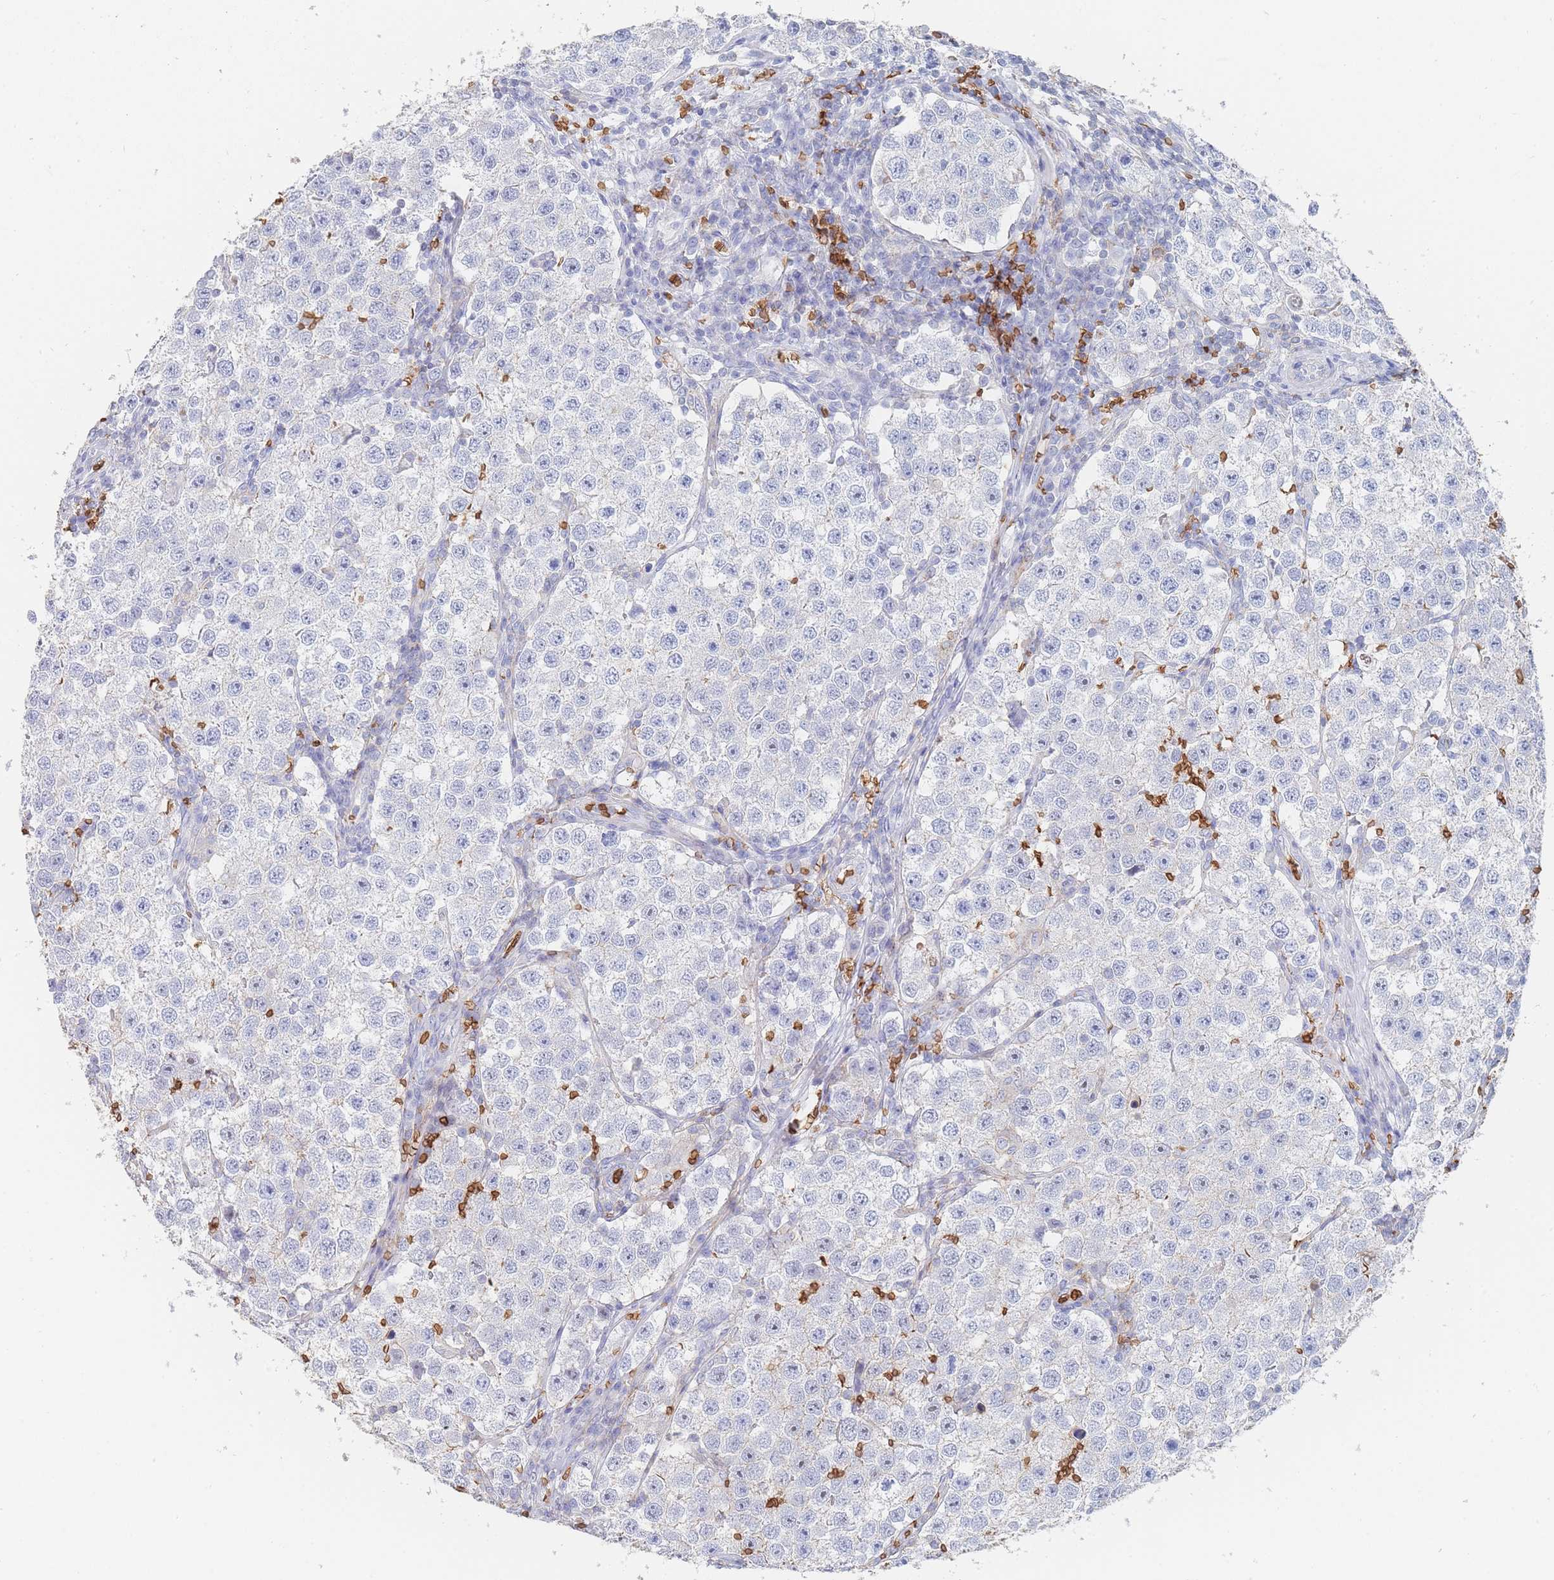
{"staining": {"intensity": "negative", "quantity": "none", "location": "none"}, "tissue": "testis cancer", "cell_type": "Tumor cells", "image_type": "cancer", "snomed": [{"axis": "morphology", "description": "Seminoma, NOS"}, {"axis": "topography", "description": "Testis"}], "caption": "Immunohistochemical staining of human testis cancer (seminoma) reveals no significant positivity in tumor cells.", "gene": "SLC2A1", "patient": {"sex": "male", "age": 37}}